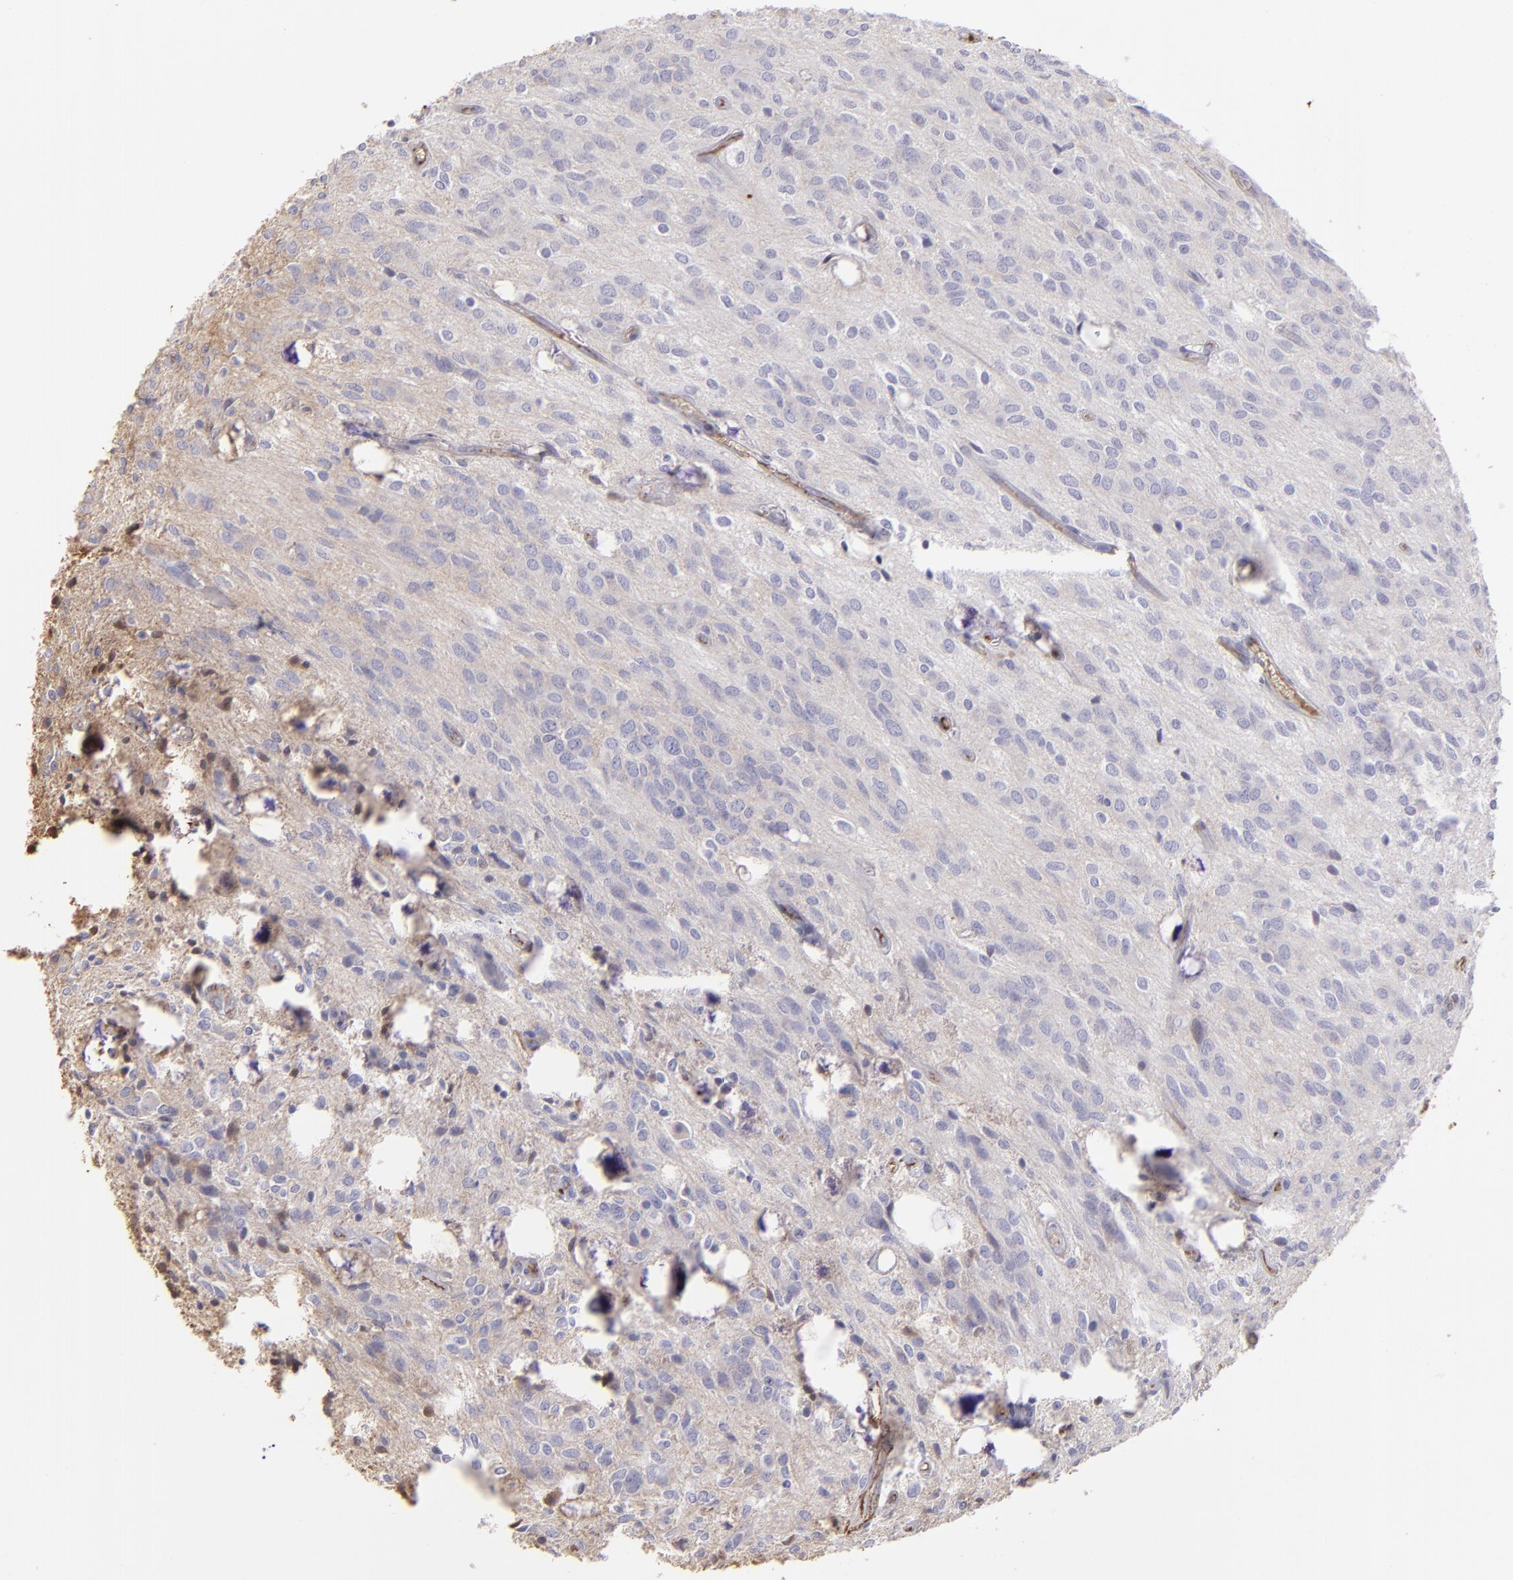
{"staining": {"intensity": "negative", "quantity": "none", "location": "none"}, "tissue": "glioma", "cell_type": "Tumor cells", "image_type": "cancer", "snomed": [{"axis": "morphology", "description": "Glioma, malignant, Low grade"}, {"axis": "topography", "description": "Brain"}], "caption": "High power microscopy histopathology image of an IHC image of glioma, revealing no significant staining in tumor cells.", "gene": "FGB", "patient": {"sex": "female", "age": 15}}